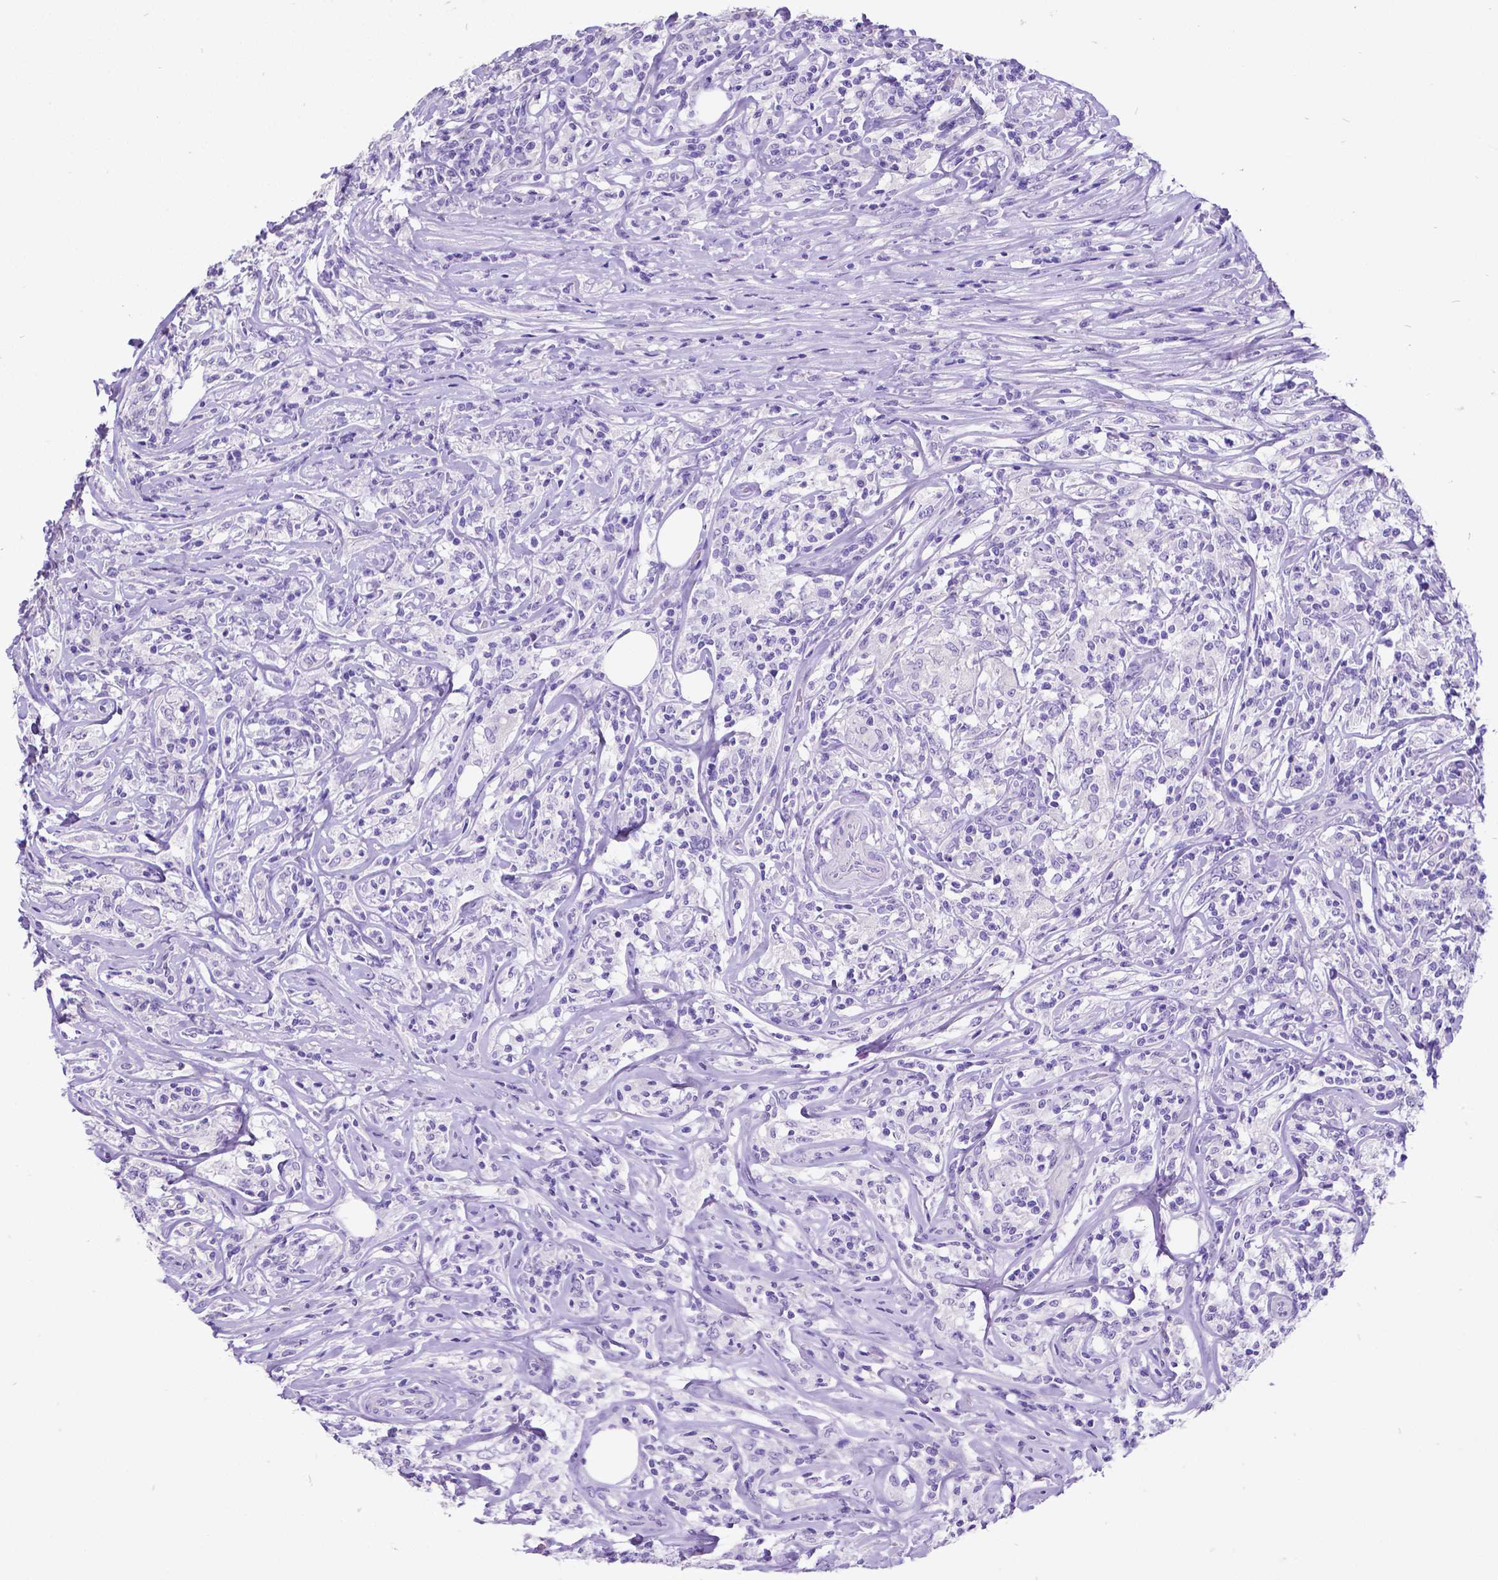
{"staining": {"intensity": "negative", "quantity": "none", "location": "none"}, "tissue": "lymphoma", "cell_type": "Tumor cells", "image_type": "cancer", "snomed": [{"axis": "morphology", "description": "Malignant lymphoma, non-Hodgkin's type, High grade"}, {"axis": "topography", "description": "Lymph node"}], "caption": "Immunohistochemistry photomicrograph of neoplastic tissue: malignant lymphoma, non-Hodgkin's type (high-grade) stained with DAB shows no significant protein staining in tumor cells. (DAB (3,3'-diaminobenzidine) IHC visualized using brightfield microscopy, high magnification).", "gene": "SATB2", "patient": {"sex": "female", "age": 84}}